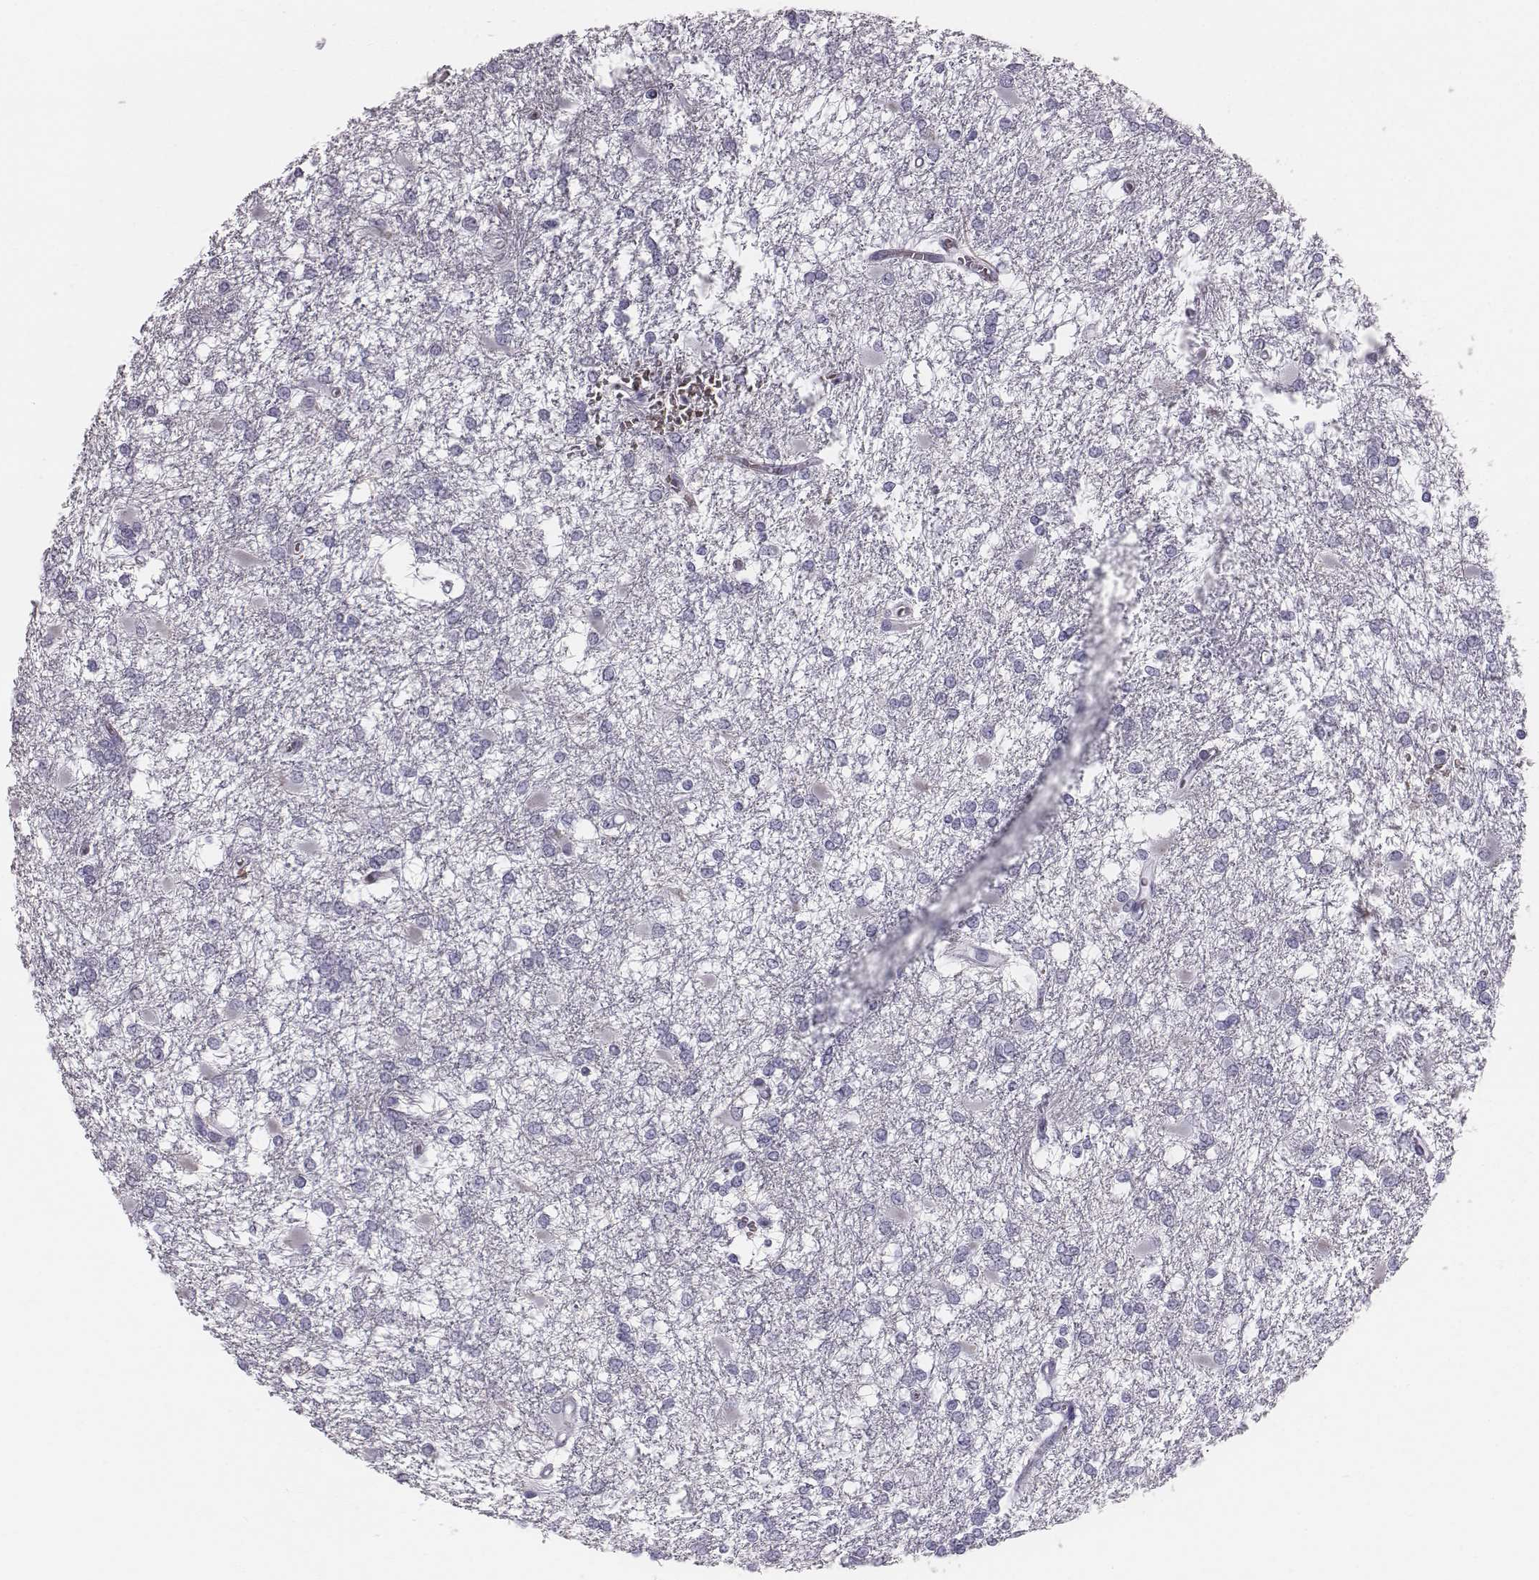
{"staining": {"intensity": "negative", "quantity": "none", "location": "none"}, "tissue": "glioma", "cell_type": "Tumor cells", "image_type": "cancer", "snomed": [{"axis": "morphology", "description": "Glioma, malignant, High grade"}, {"axis": "topography", "description": "Cerebral cortex"}], "caption": "IHC image of human high-grade glioma (malignant) stained for a protein (brown), which reveals no staining in tumor cells.", "gene": "HBZ", "patient": {"sex": "male", "age": 79}}